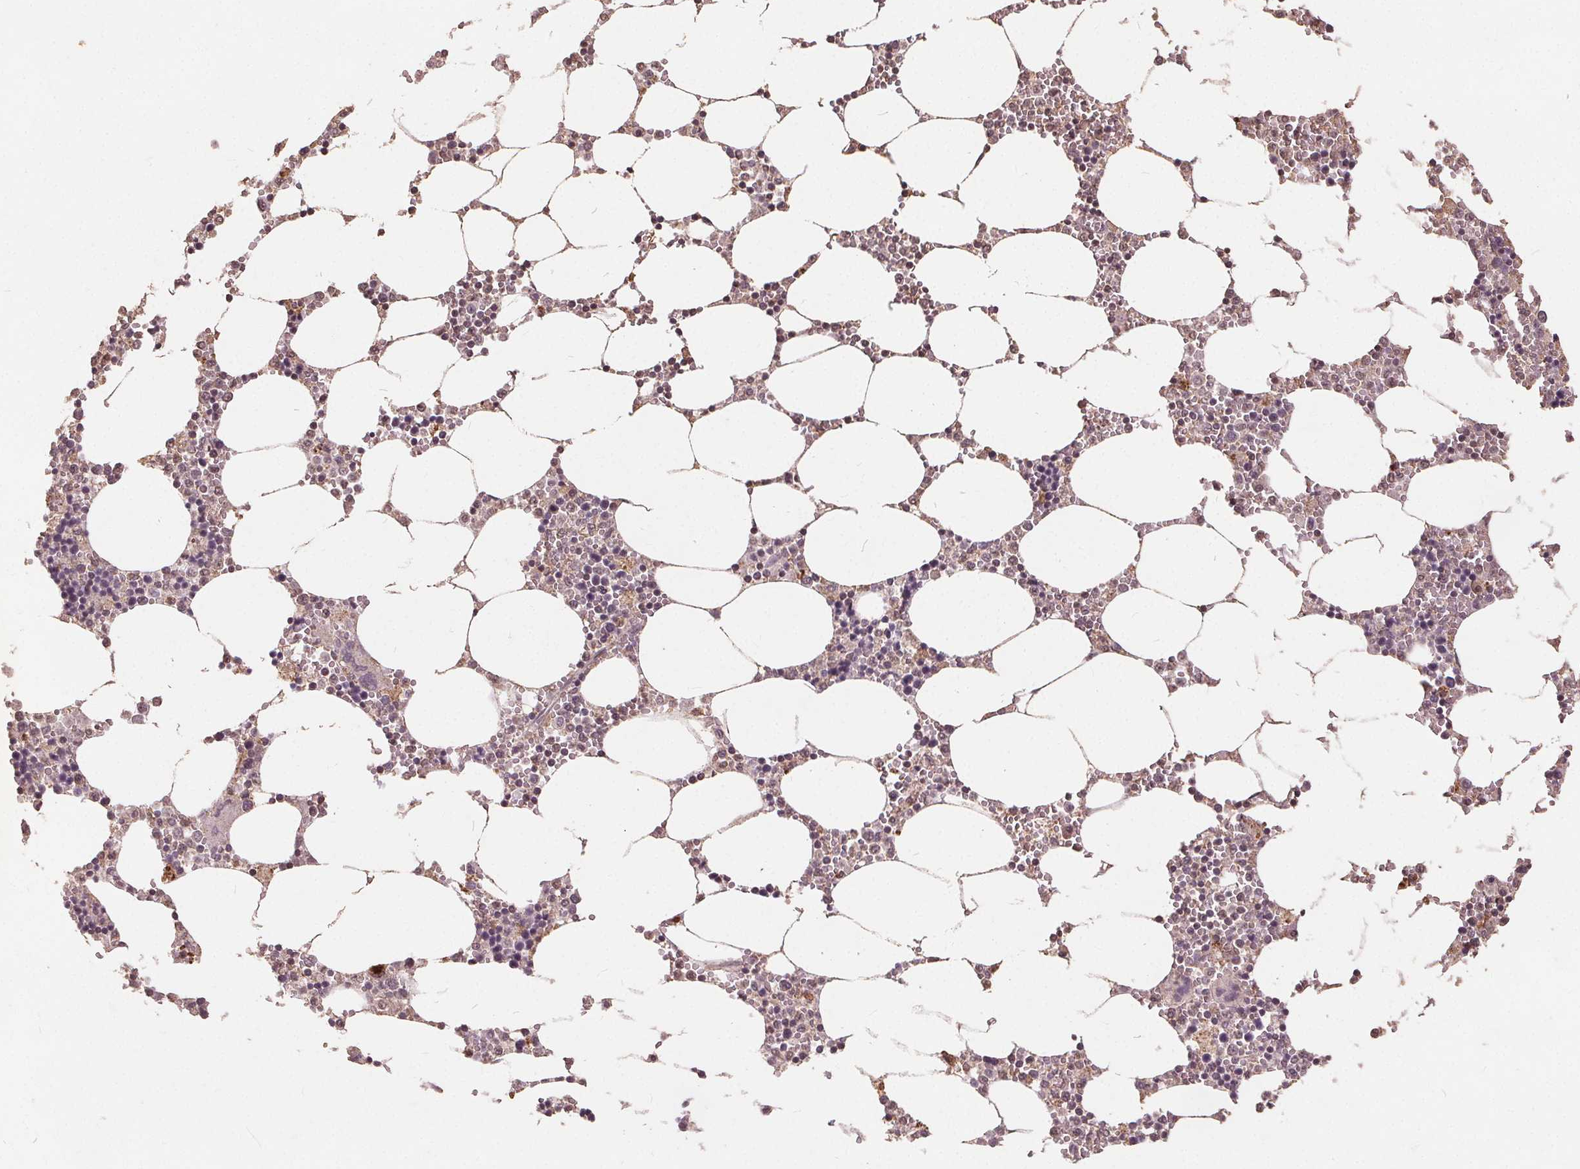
{"staining": {"intensity": "weak", "quantity": "<25%", "location": "nuclear"}, "tissue": "bone marrow", "cell_type": "Hematopoietic cells", "image_type": "normal", "snomed": [{"axis": "morphology", "description": "Normal tissue, NOS"}, {"axis": "topography", "description": "Bone marrow"}], "caption": "High power microscopy photomicrograph of an immunohistochemistry (IHC) photomicrograph of benign bone marrow, revealing no significant expression in hematopoietic cells.", "gene": "DSG3", "patient": {"sex": "male", "age": 54}}